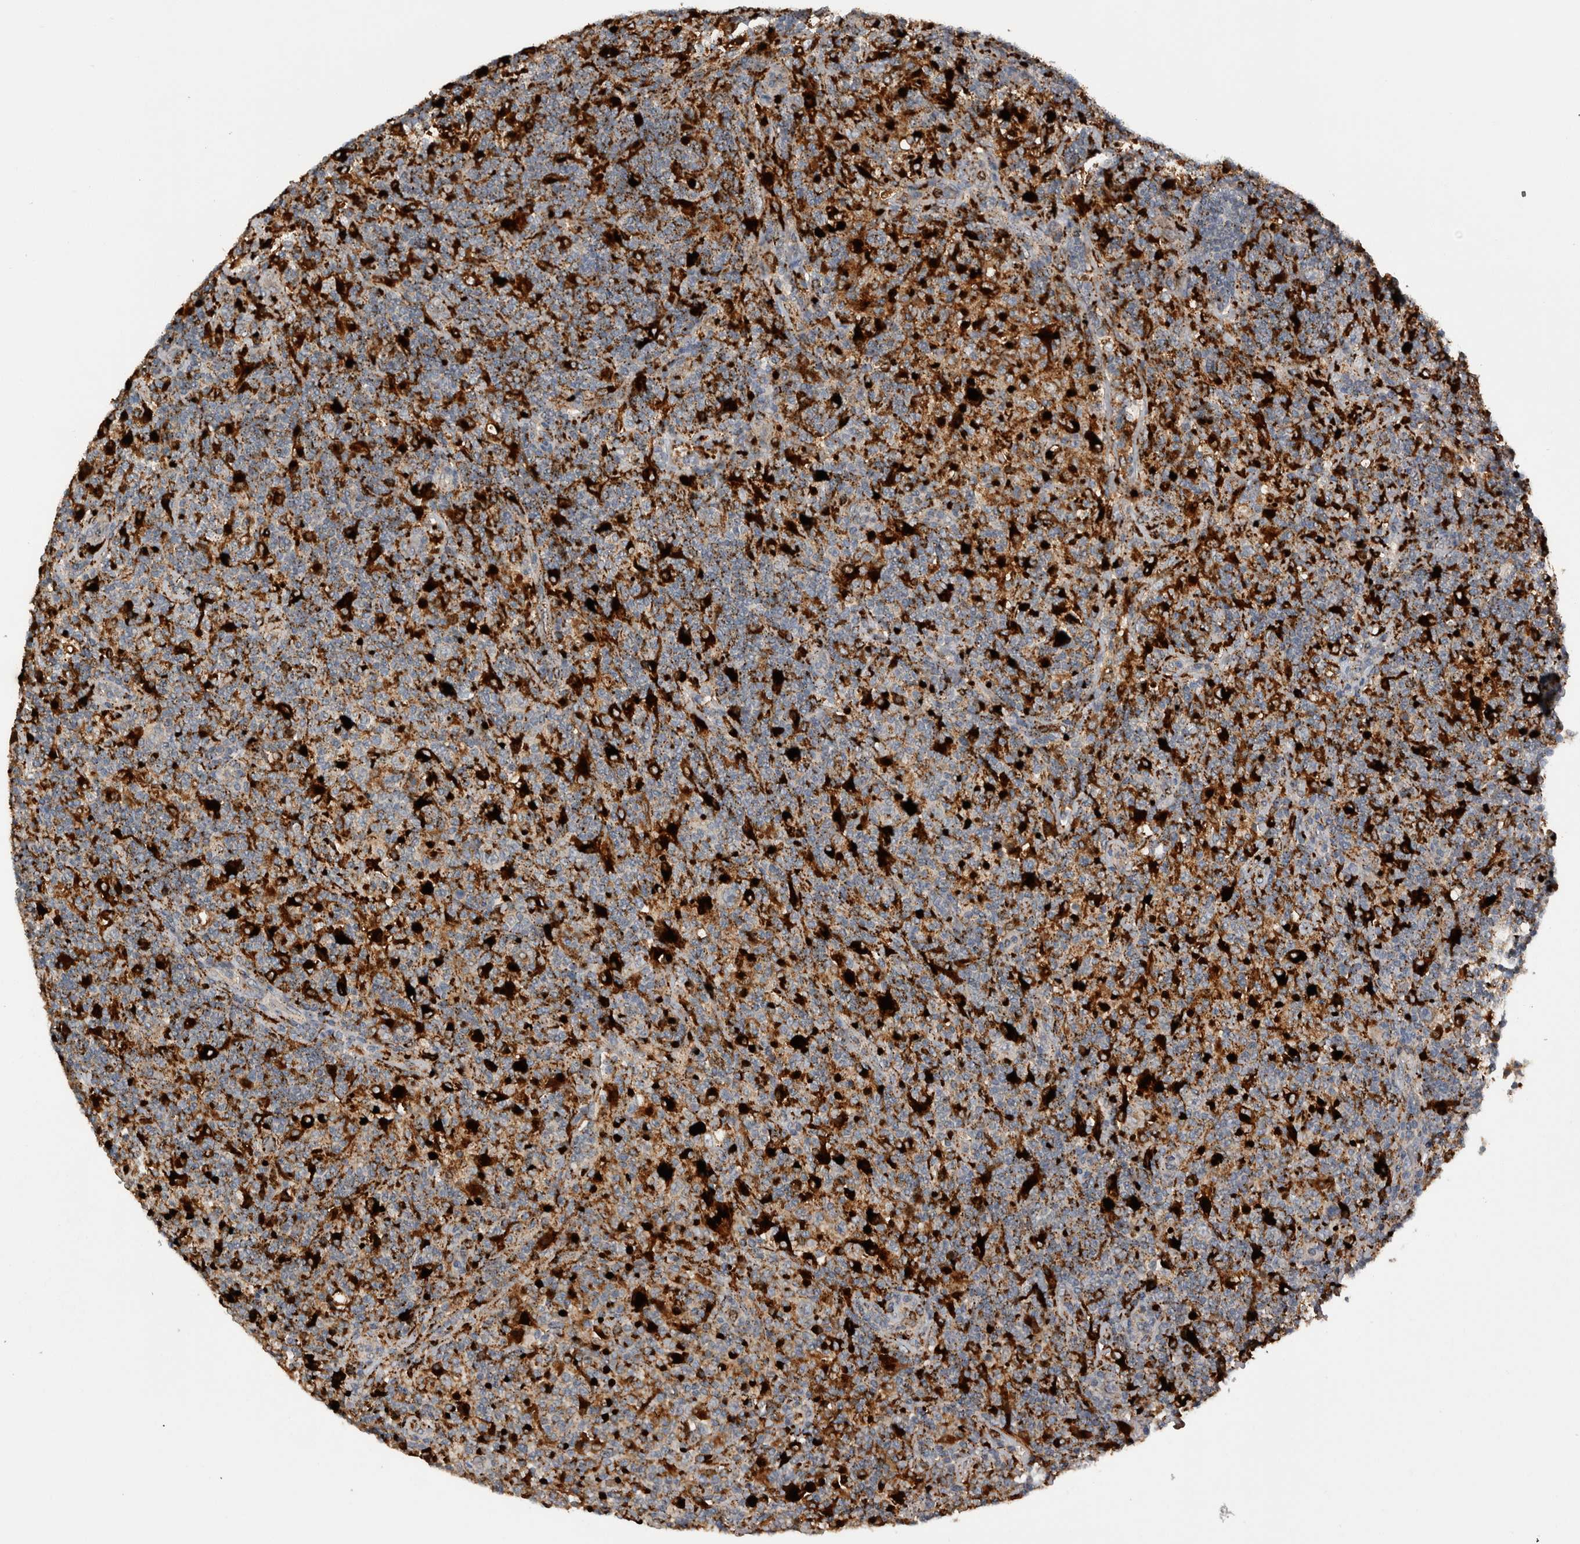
{"staining": {"intensity": "negative", "quantity": "none", "location": "none"}, "tissue": "lymphoma", "cell_type": "Tumor cells", "image_type": "cancer", "snomed": [{"axis": "morphology", "description": "Hodgkin's disease, NOS"}, {"axis": "topography", "description": "Lymph node"}], "caption": "Protein analysis of Hodgkin's disease demonstrates no significant staining in tumor cells.", "gene": "CTSZ", "patient": {"sex": "male", "age": 70}}